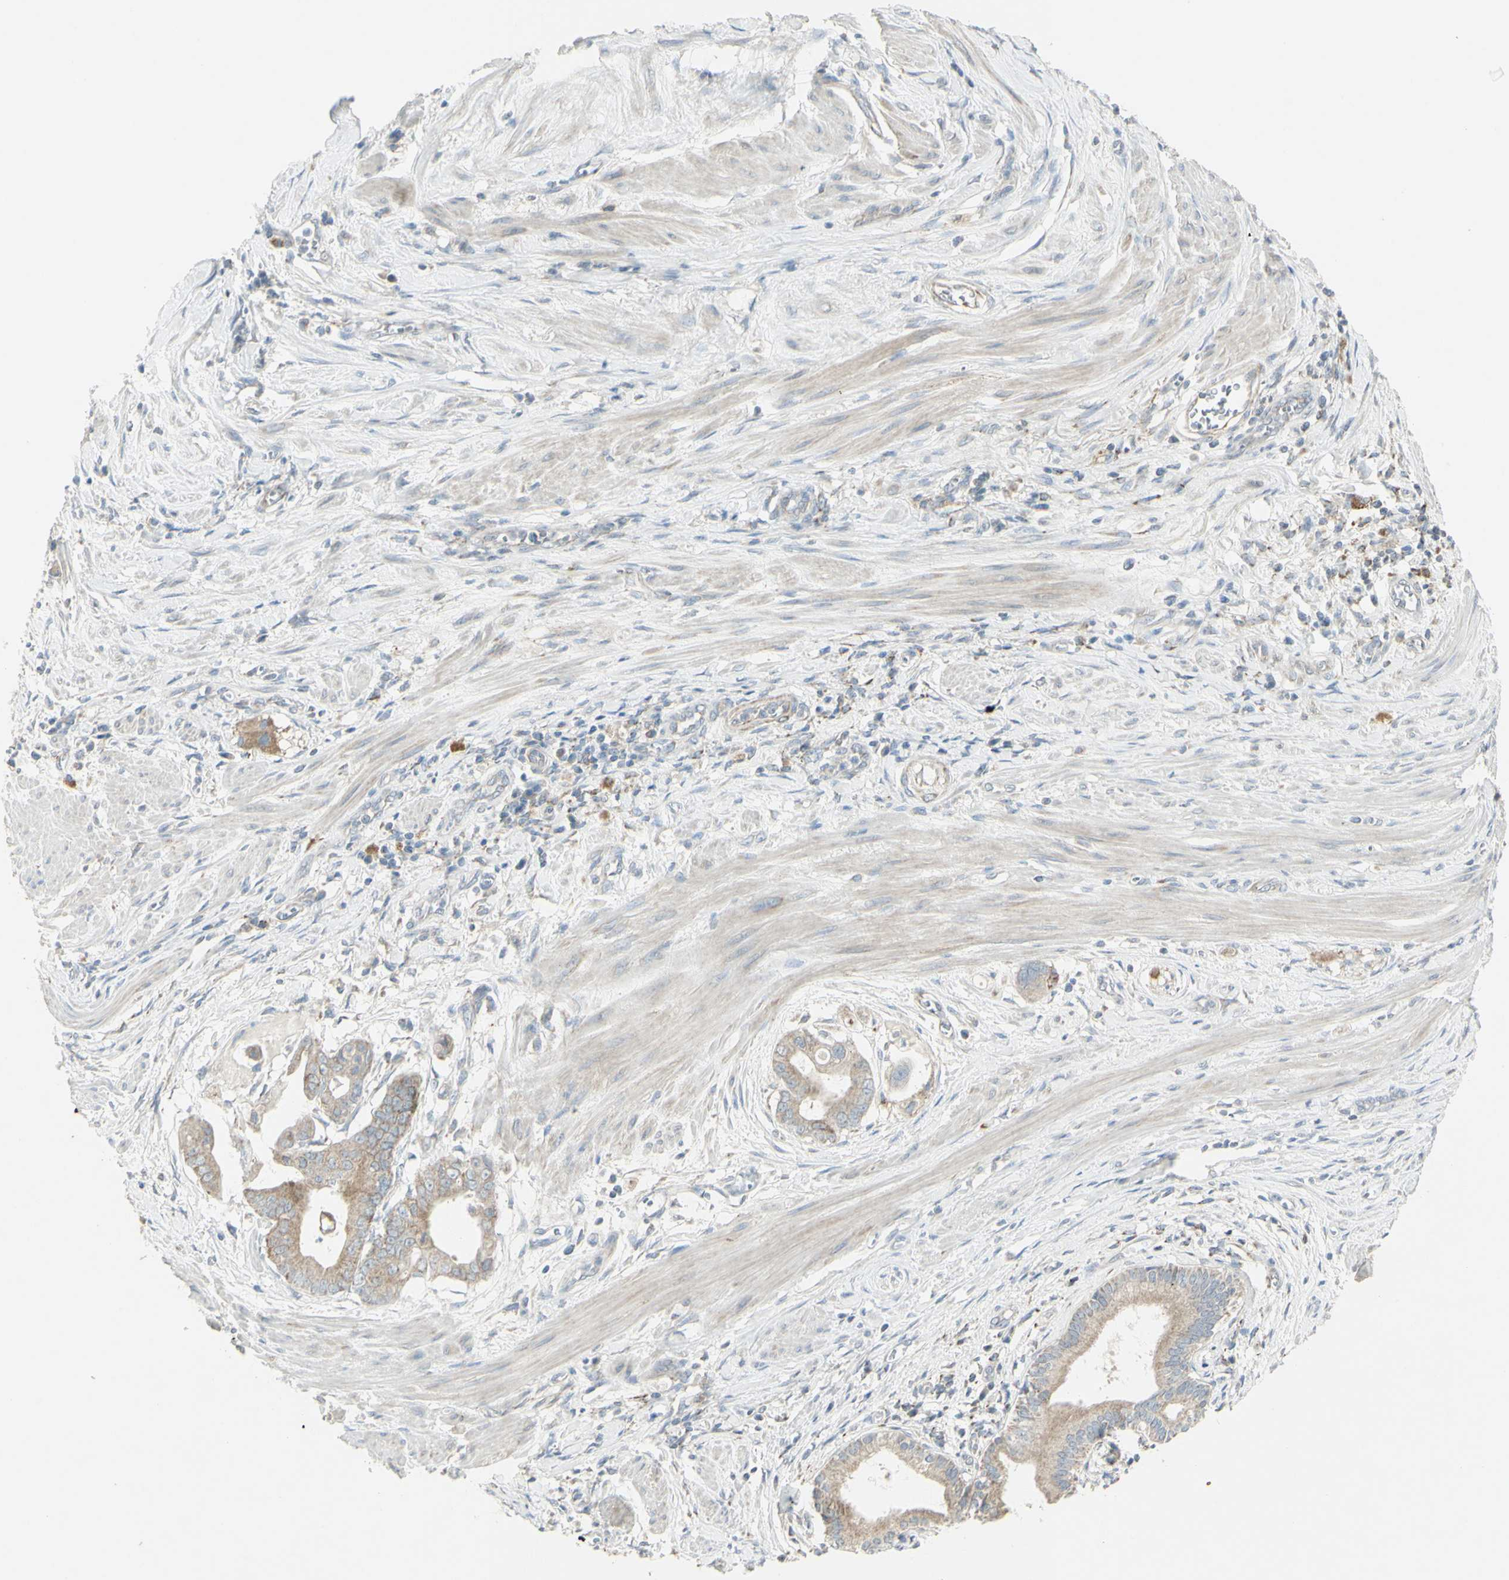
{"staining": {"intensity": "weak", "quantity": "25%-75%", "location": "cytoplasmic/membranous"}, "tissue": "pancreatic cancer", "cell_type": "Tumor cells", "image_type": "cancer", "snomed": [{"axis": "morphology", "description": "Adenocarcinoma, NOS"}, {"axis": "topography", "description": "Pancreas"}], "caption": "Adenocarcinoma (pancreatic) was stained to show a protein in brown. There is low levels of weak cytoplasmic/membranous staining in approximately 25%-75% of tumor cells.", "gene": "CNTNAP1", "patient": {"sex": "female", "age": 75}}